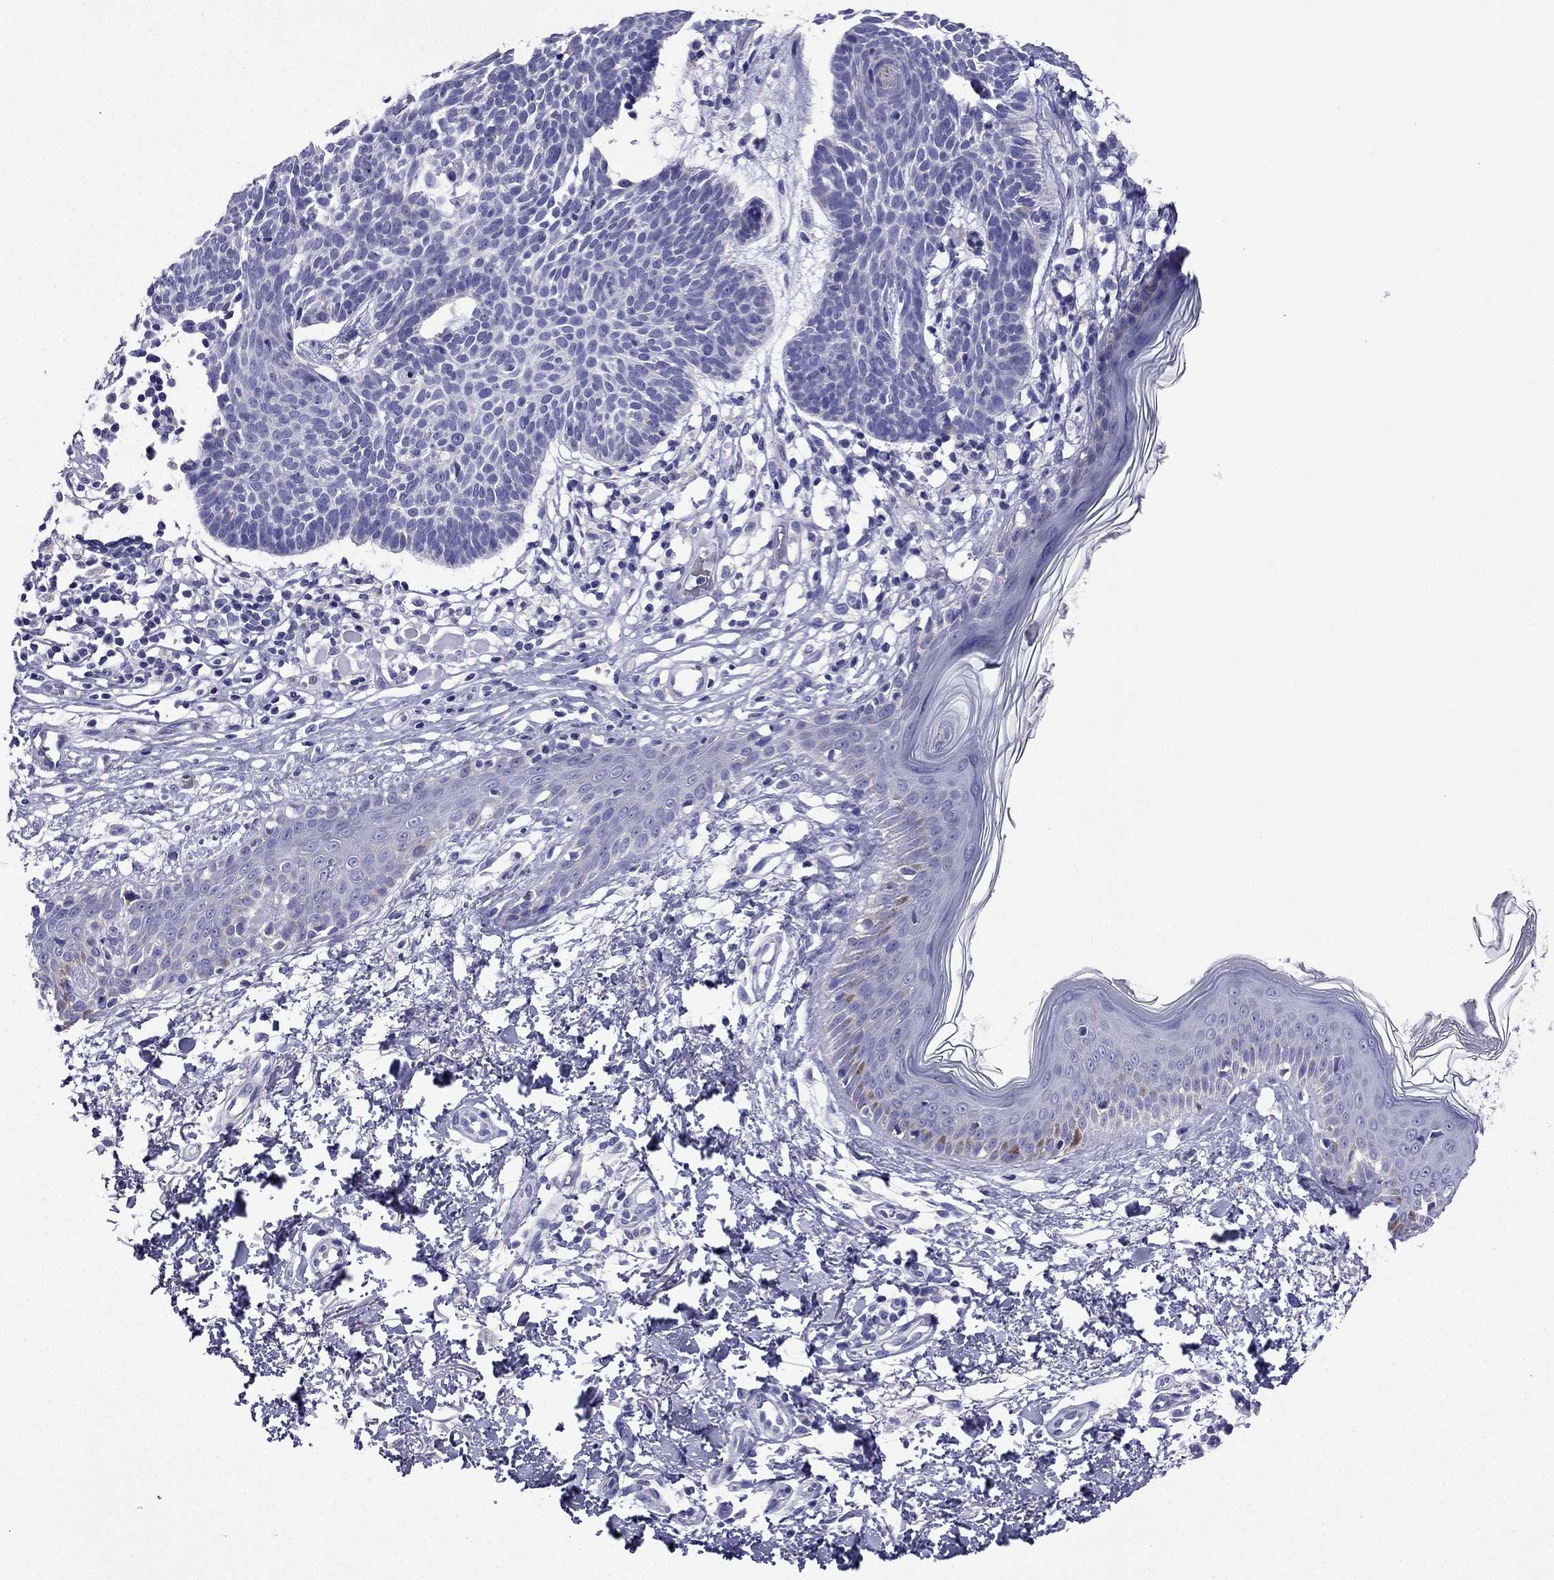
{"staining": {"intensity": "negative", "quantity": "none", "location": "none"}, "tissue": "skin cancer", "cell_type": "Tumor cells", "image_type": "cancer", "snomed": [{"axis": "morphology", "description": "Basal cell carcinoma"}, {"axis": "topography", "description": "Skin"}], "caption": "This is an IHC histopathology image of human basal cell carcinoma (skin). There is no positivity in tumor cells.", "gene": "KIF5A", "patient": {"sex": "male", "age": 85}}